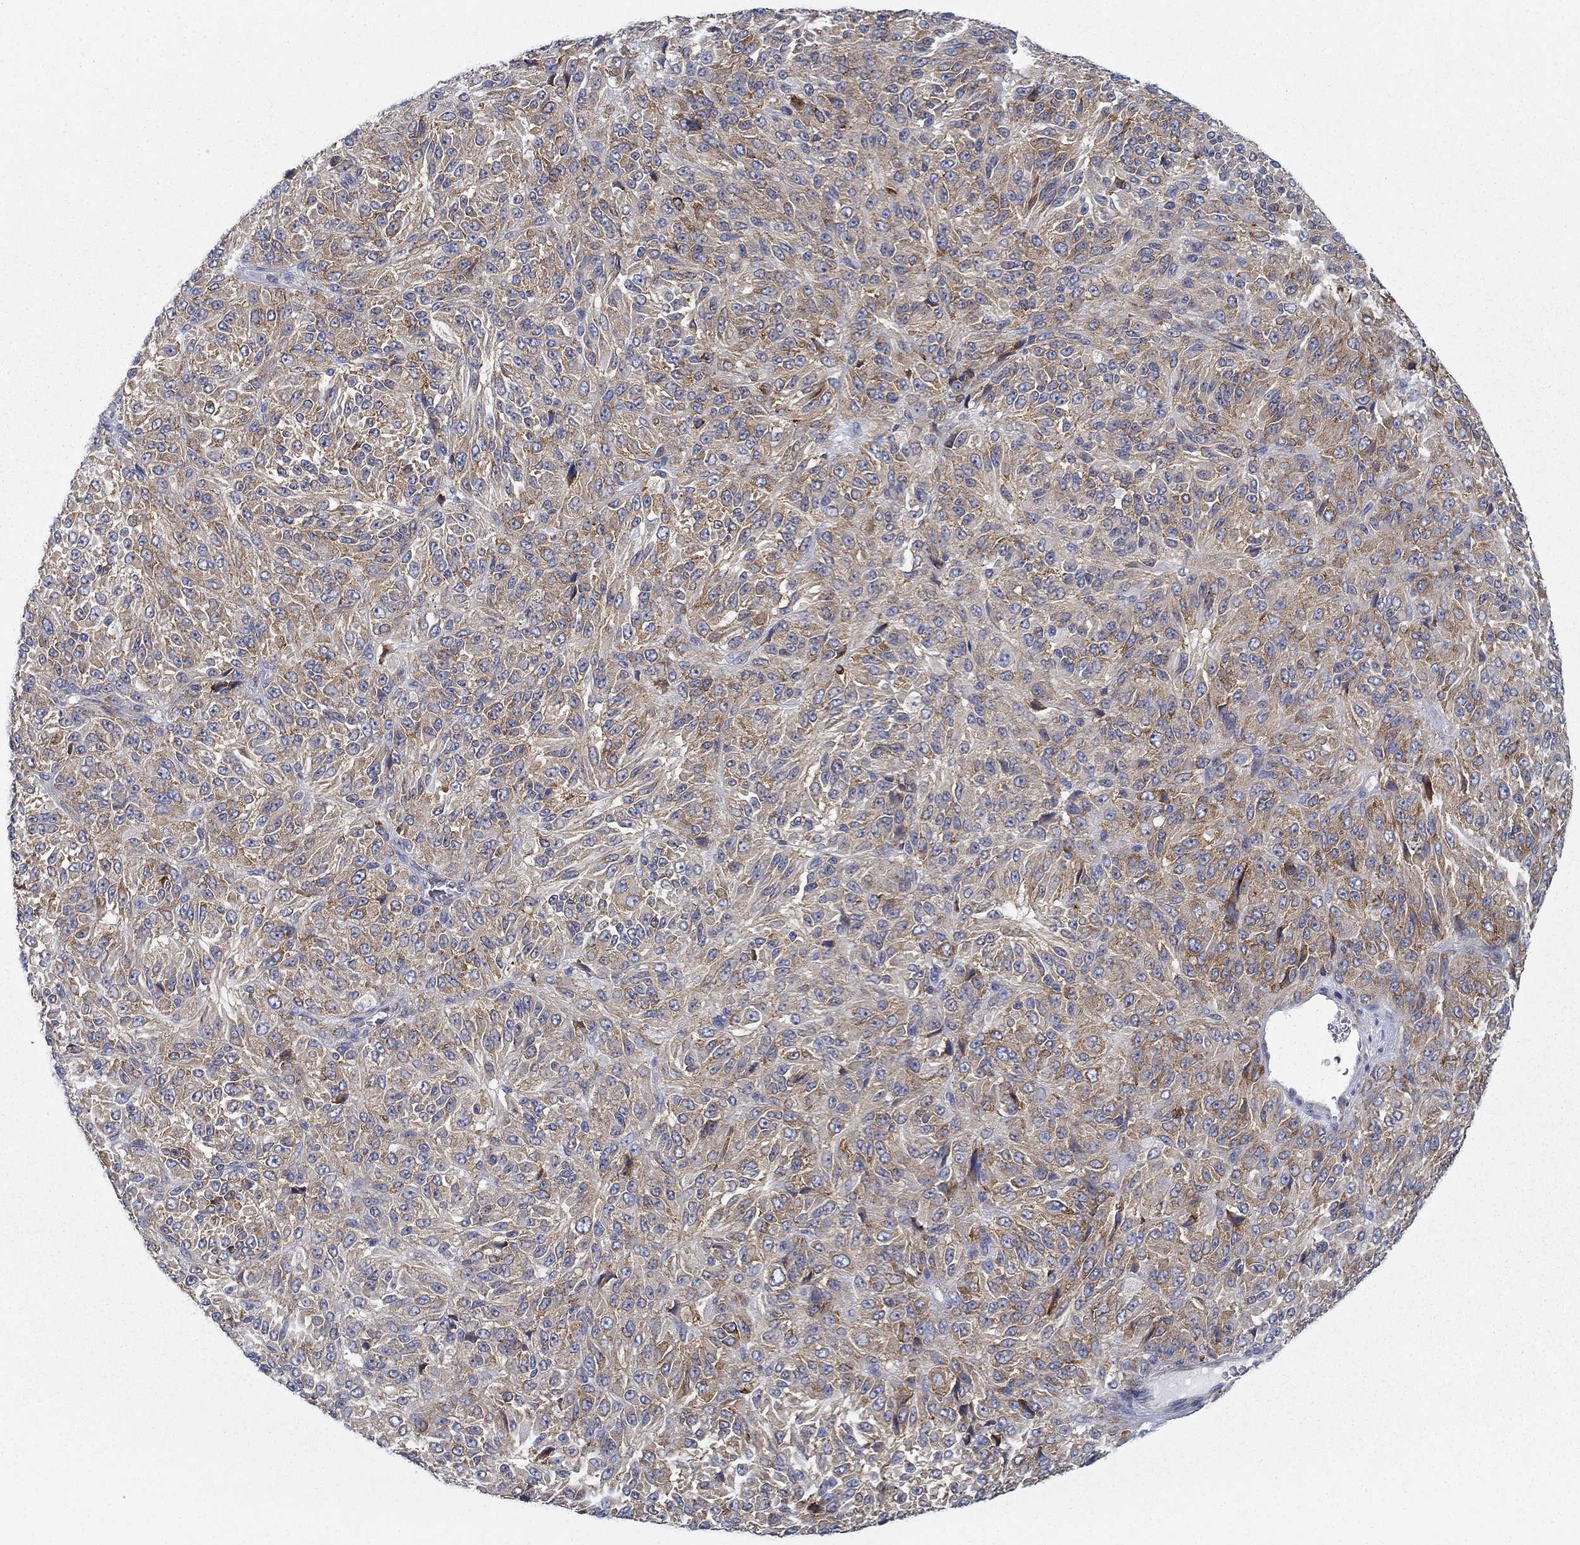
{"staining": {"intensity": "weak", "quantity": "25%-75%", "location": "cytoplasmic/membranous"}, "tissue": "melanoma", "cell_type": "Tumor cells", "image_type": "cancer", "snomed": [{"axis": "morphology", "description": "Malignant melanoma, Metastatic site"}, {"axis": "topography", "description": "Brain"}], "caption": "There is low levels of weak cytoplasmic/membranous staining in tumor cells of melanoma, as demonstrated by immunohistochemical staining (brown color).", "gene": "FXR1", "patient": {"sex": "female", "age": 56}}